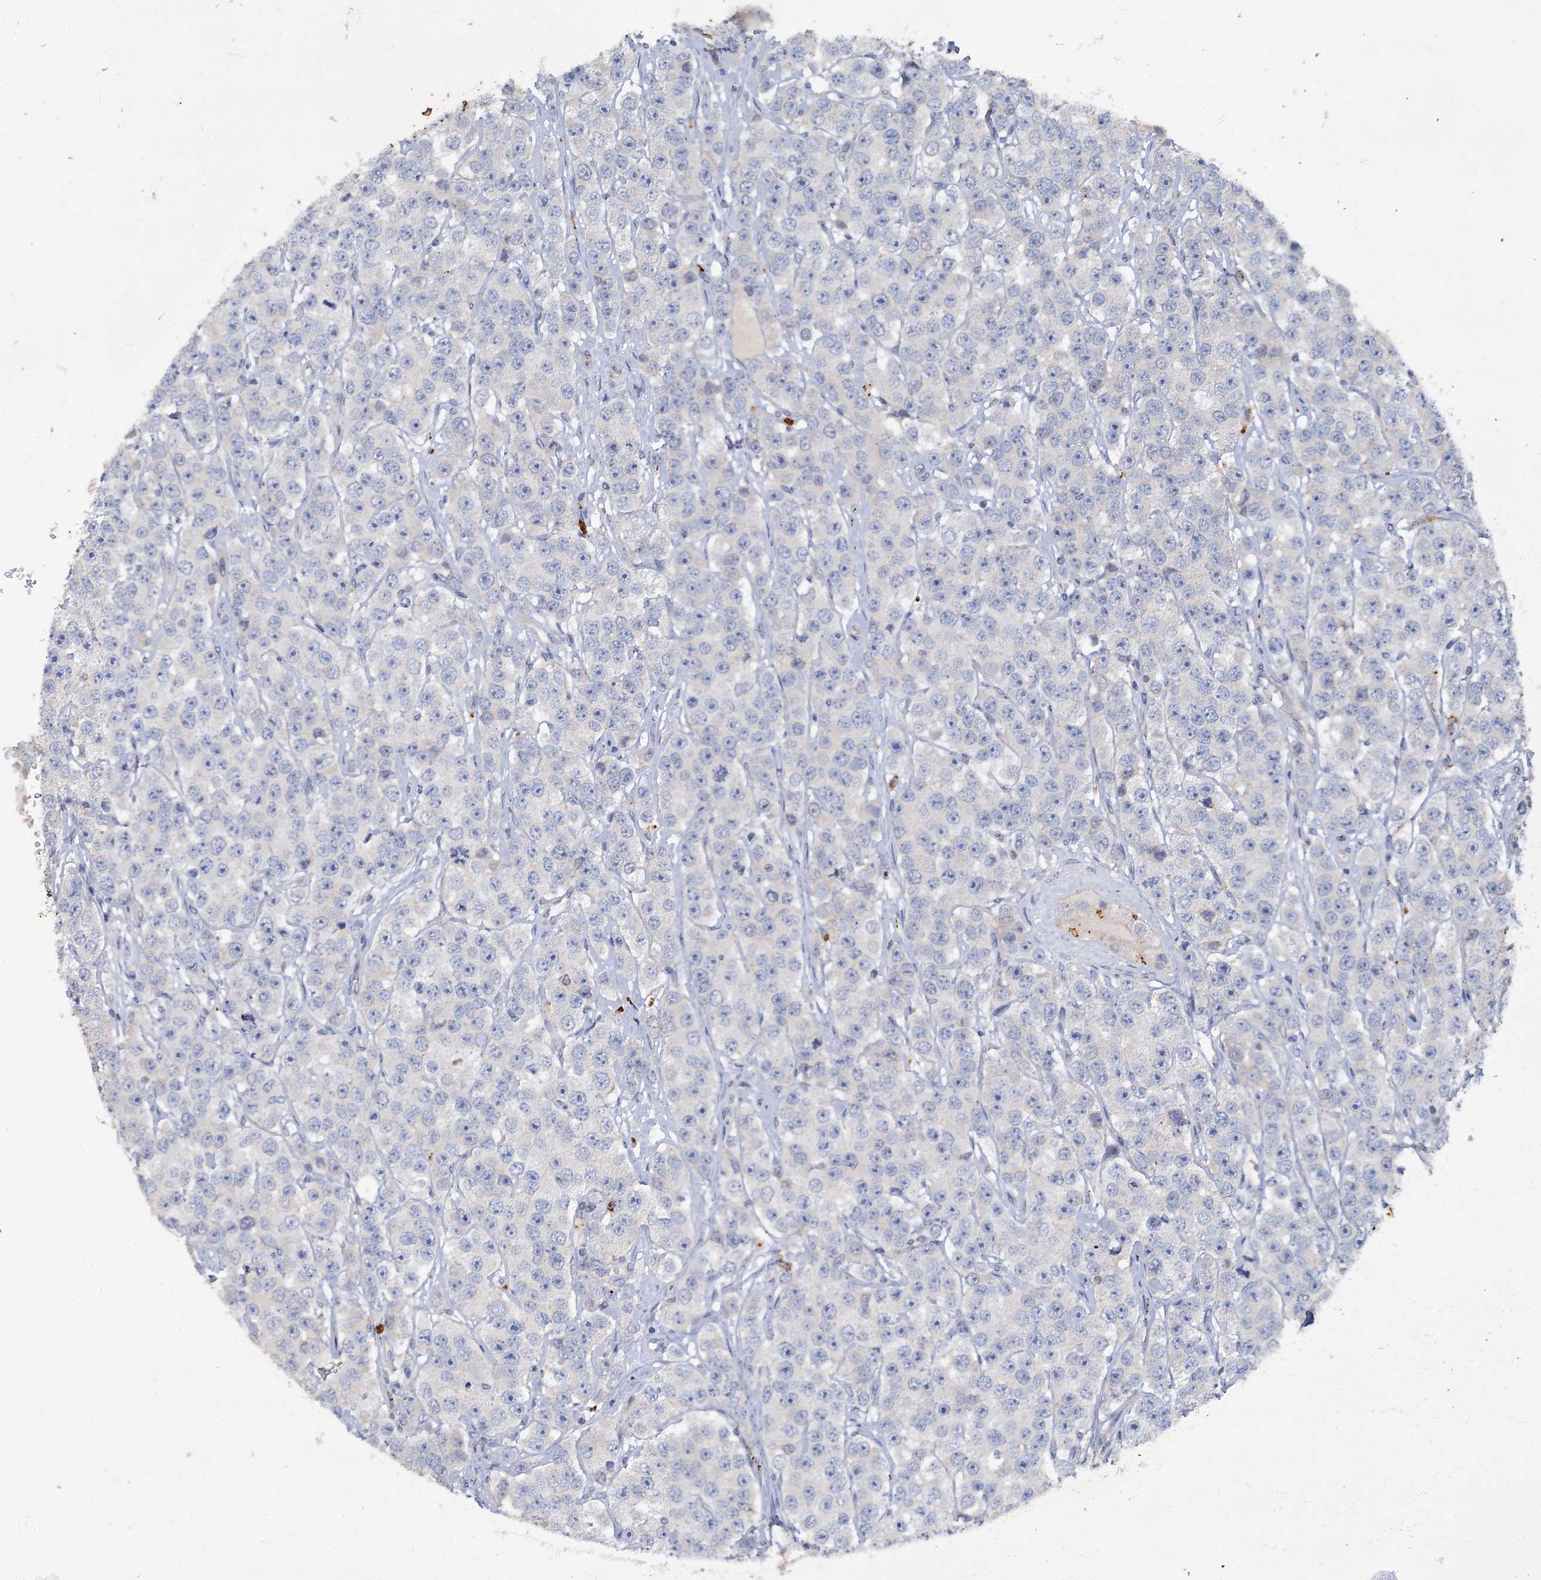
{"staining": {"intensity": "negative", "quantity": "none", "location": "none"}, "tissue": "testis cancer", "cell_type": "Tumor cells", "image_type": "cancer", "snomed": [{"axis": "morphology", "description": "Seminoma, NOS"}, {"axis": "topography", "description": "Testis"}], "caption": "Immunohistochemical staining of human testis cancer shows no significant expression in tumor cells.", "gene": "SLC2A7", "patient": {"sex": "male", "age": 28}}